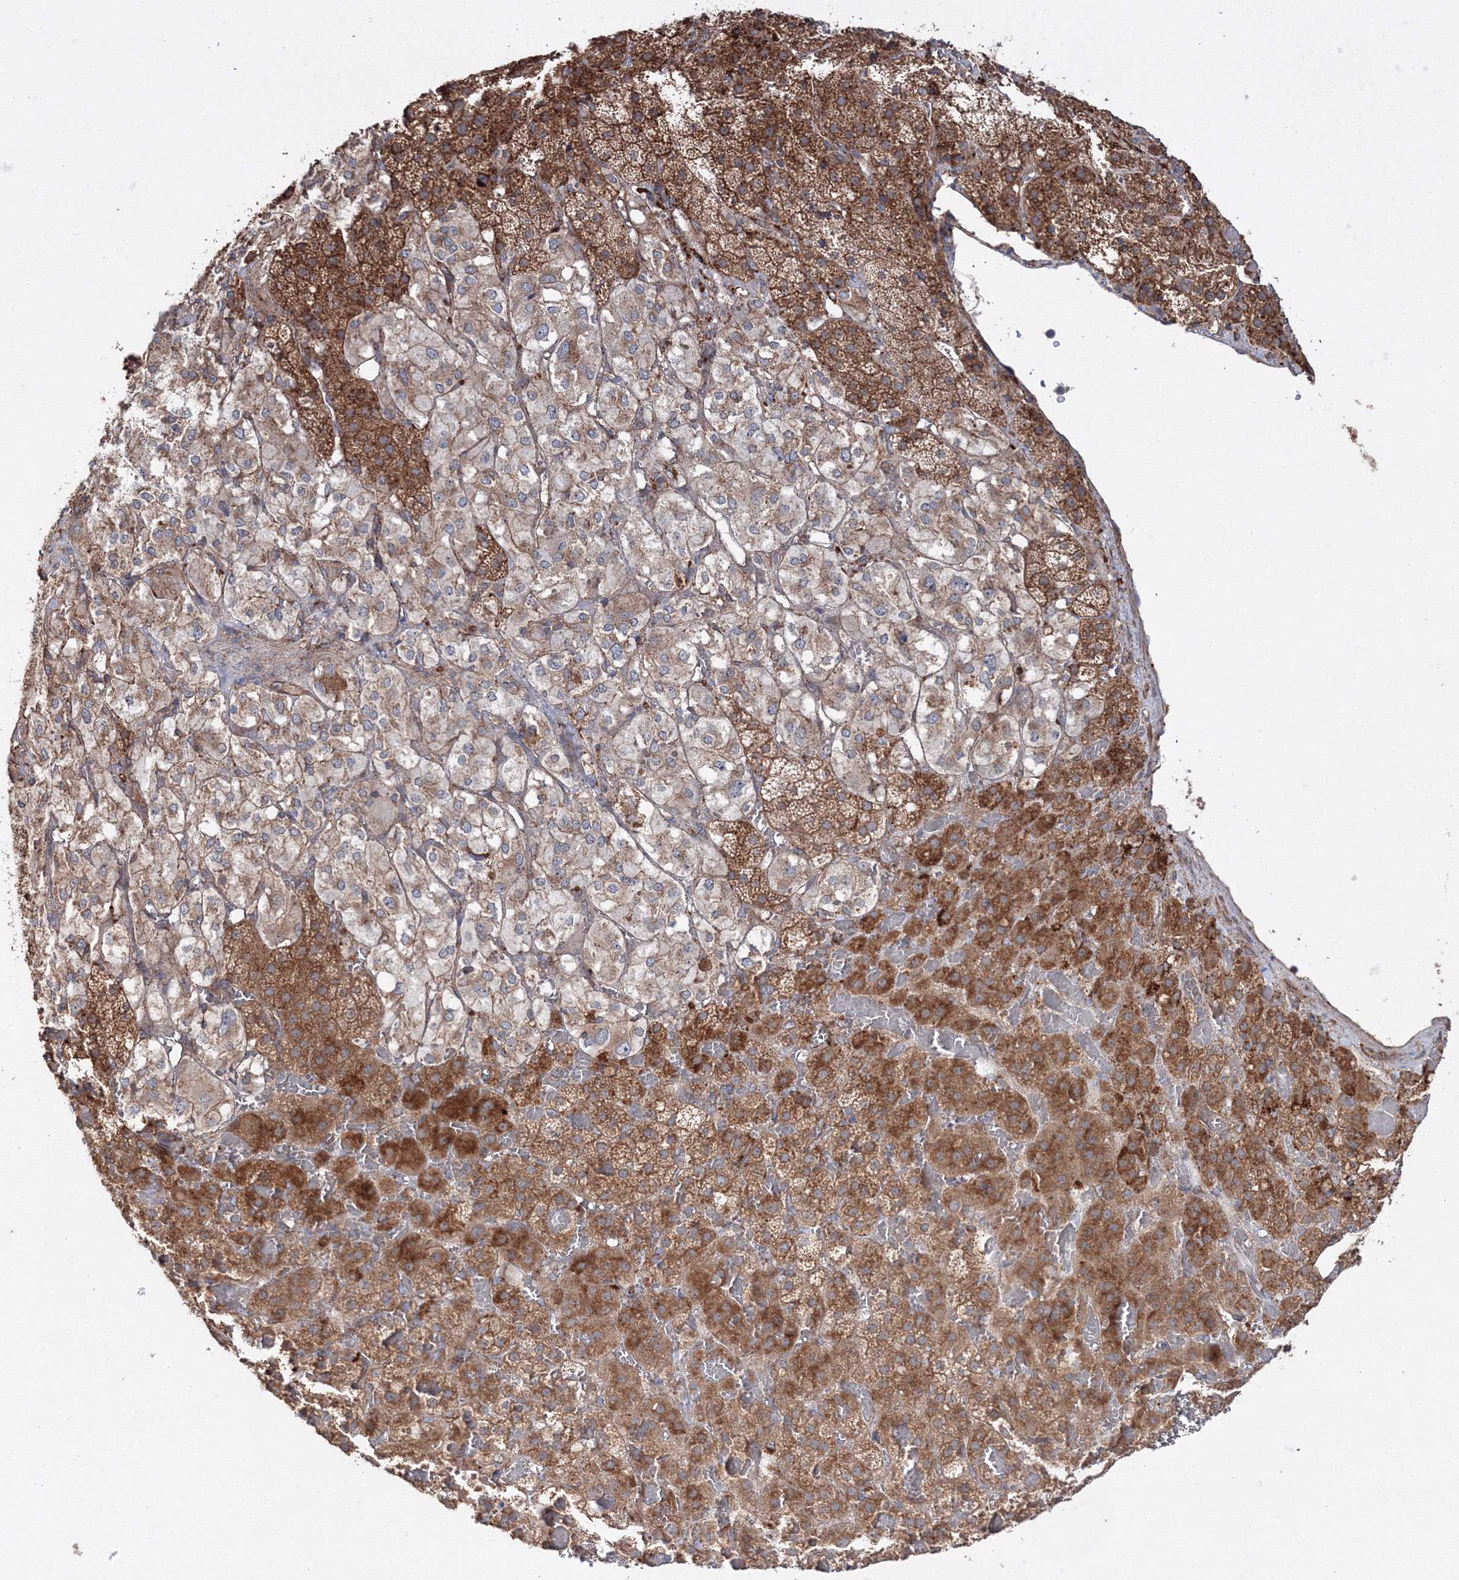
{"staining": {"intensity": "strong", "quantity": "25%-75%", "location": "cytoplasmic/membranous"}, "tissue": "adrenal gland", "cell_type": "Glandular cells", "image_type": "normal", "snomed": [{"axis": "morphology", "description": "Normal tissue, NOS"}, {"axis": "topography", "description": "Adrenal gland"}], "caption": "A high amount of strong cytoplasmic/membranous expression is present in approximately 25%-75% of glandular cells in normal adrenal gland.", "gene": "DDO", "patient": {"sex": "female", "age": 59}}